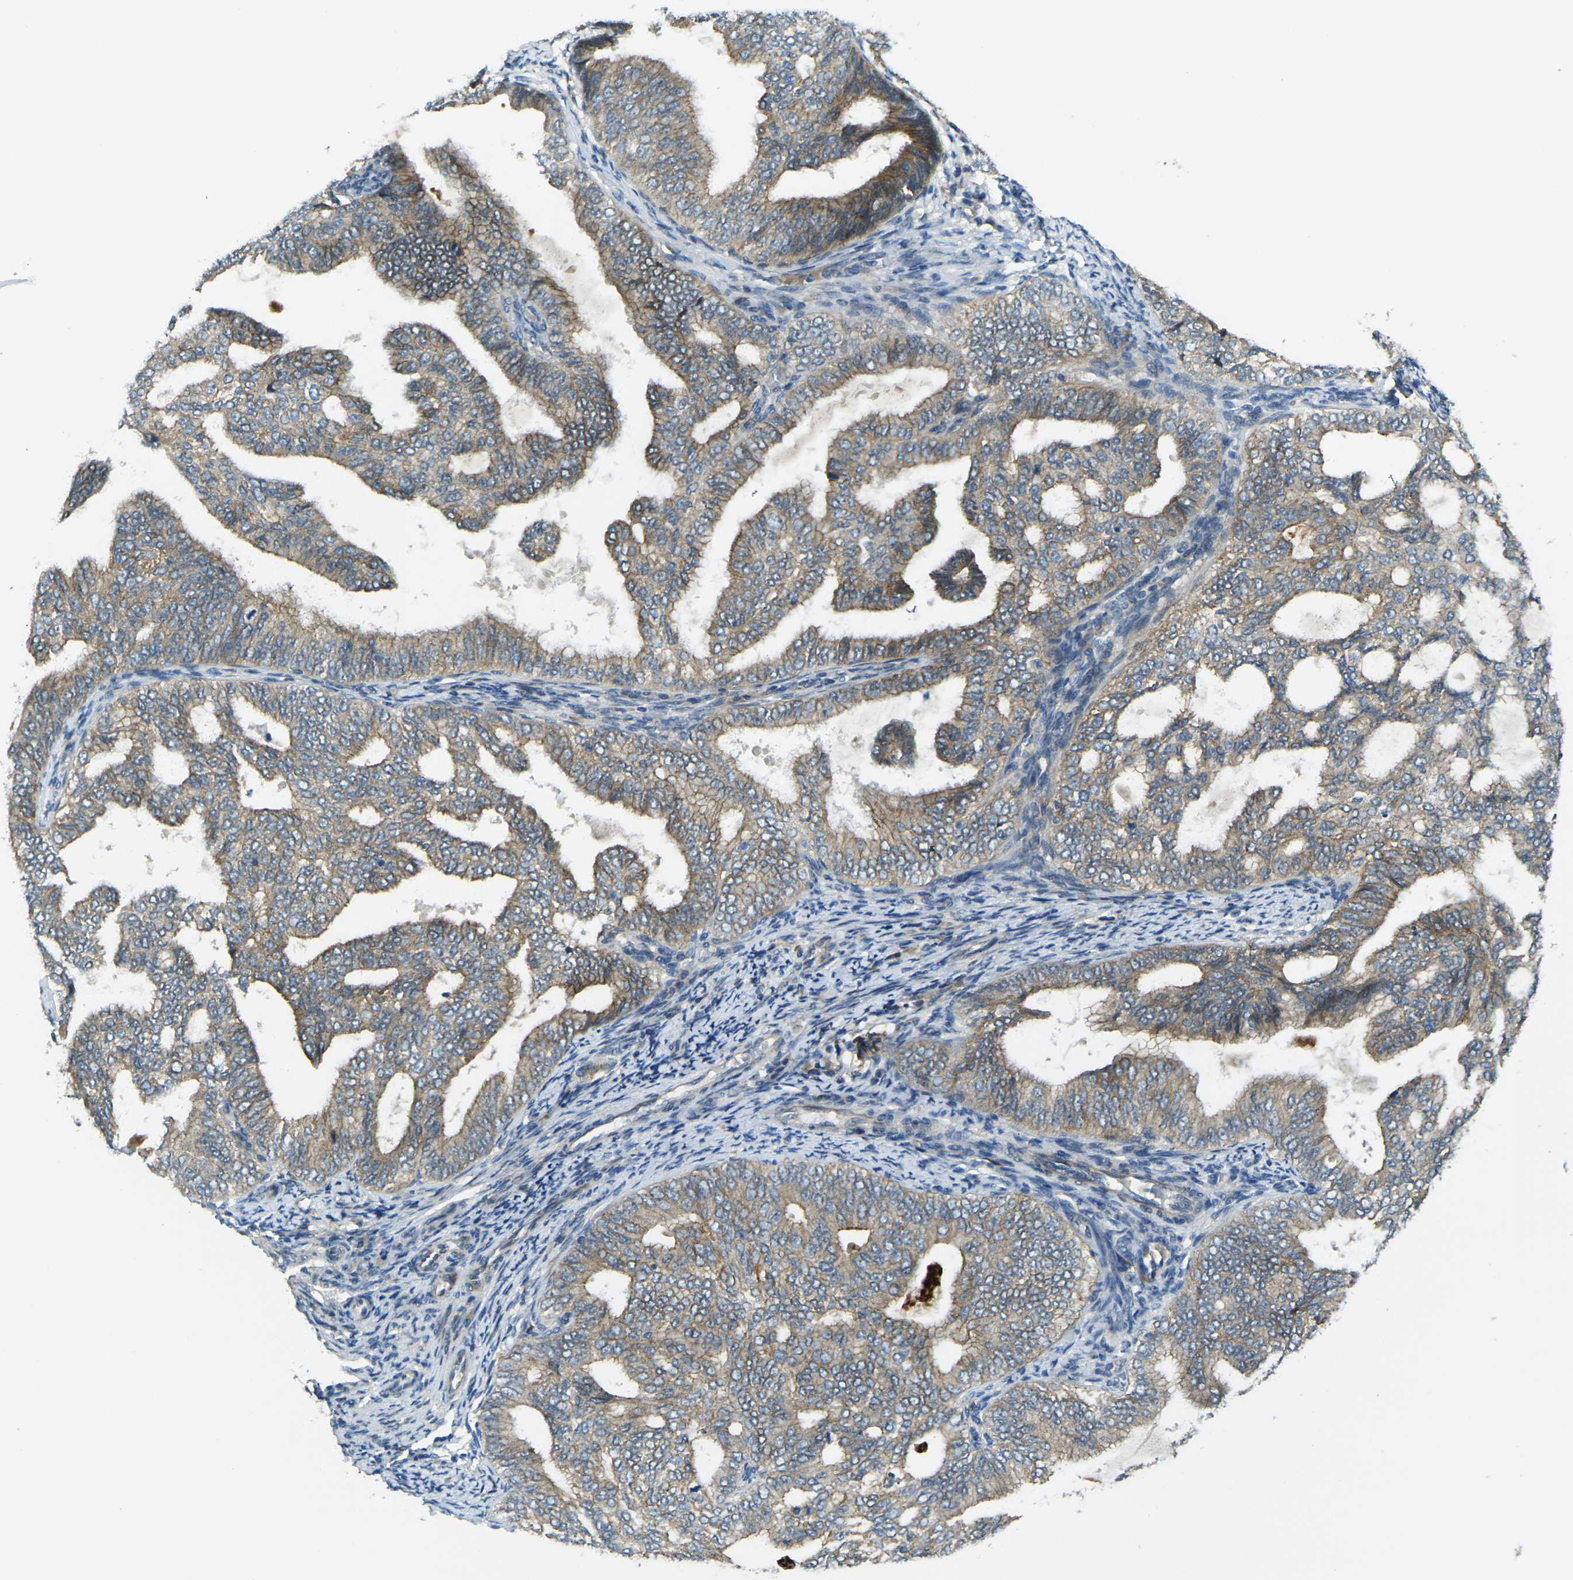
{"staining": {"intensity": "moderate", "quantity": "25%-75%", "location": "cytoplasmic/membranous"}, "tissue": "endometrial cancer", "cell_type": "Tumor cells", "image_type": "cancer", "snomed": [{"axis": "morphology", "description": "Adenocarcinoma, NOS"}, {"axis": "topography", "description": "Endometrium"}], "caption": "This histopathology image shows IHC staining of human endometrial cancer (adenocarcinoma), with medium moderate cytoplasmic/membranous positivity in approximately 25%-75% of tumor cells.", "gene": "RHBDD1", "patient": {"sex": "female", "age": 58}}